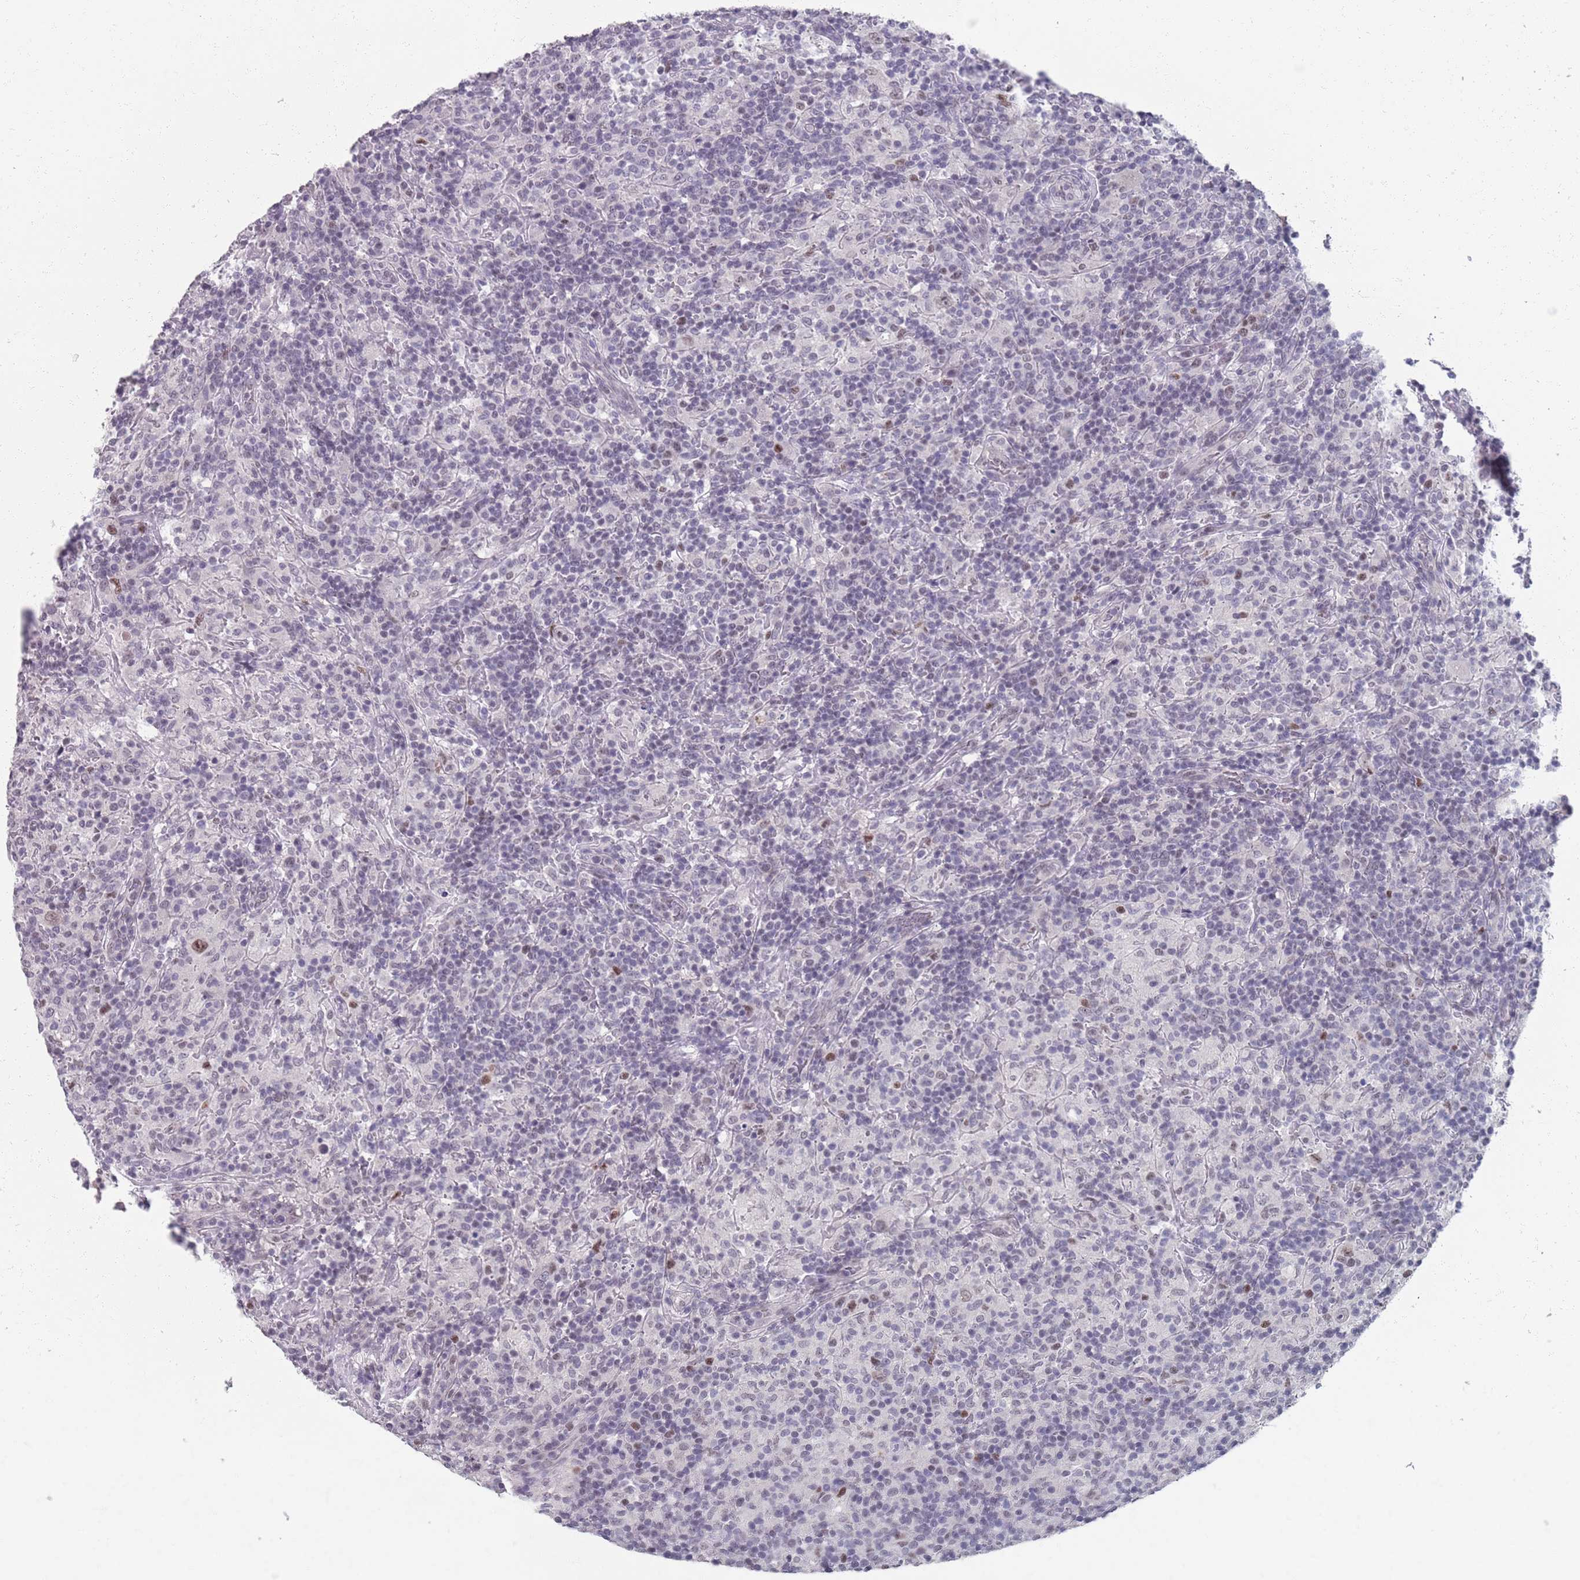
{"staining": {"intensity": "moderate", "quantity": "<25%", "location": "nuclear"}, "tissue": "lymphoma", "cell_type": "Tumor cells", "image_type": "cancer", "snomed": [{"axis": "morphology", "description": "Hodgkin's disease, NOS"}, {"axis": "topography", "description": "Lymph node"}], "caption": "Lymphoma was stained to show a protein in brown. There is low levels of moderate nuclear positivity in about <25% of tumor cells.", "gene": "SAMD1", "patient": {"sex": "male", "age": 70}}